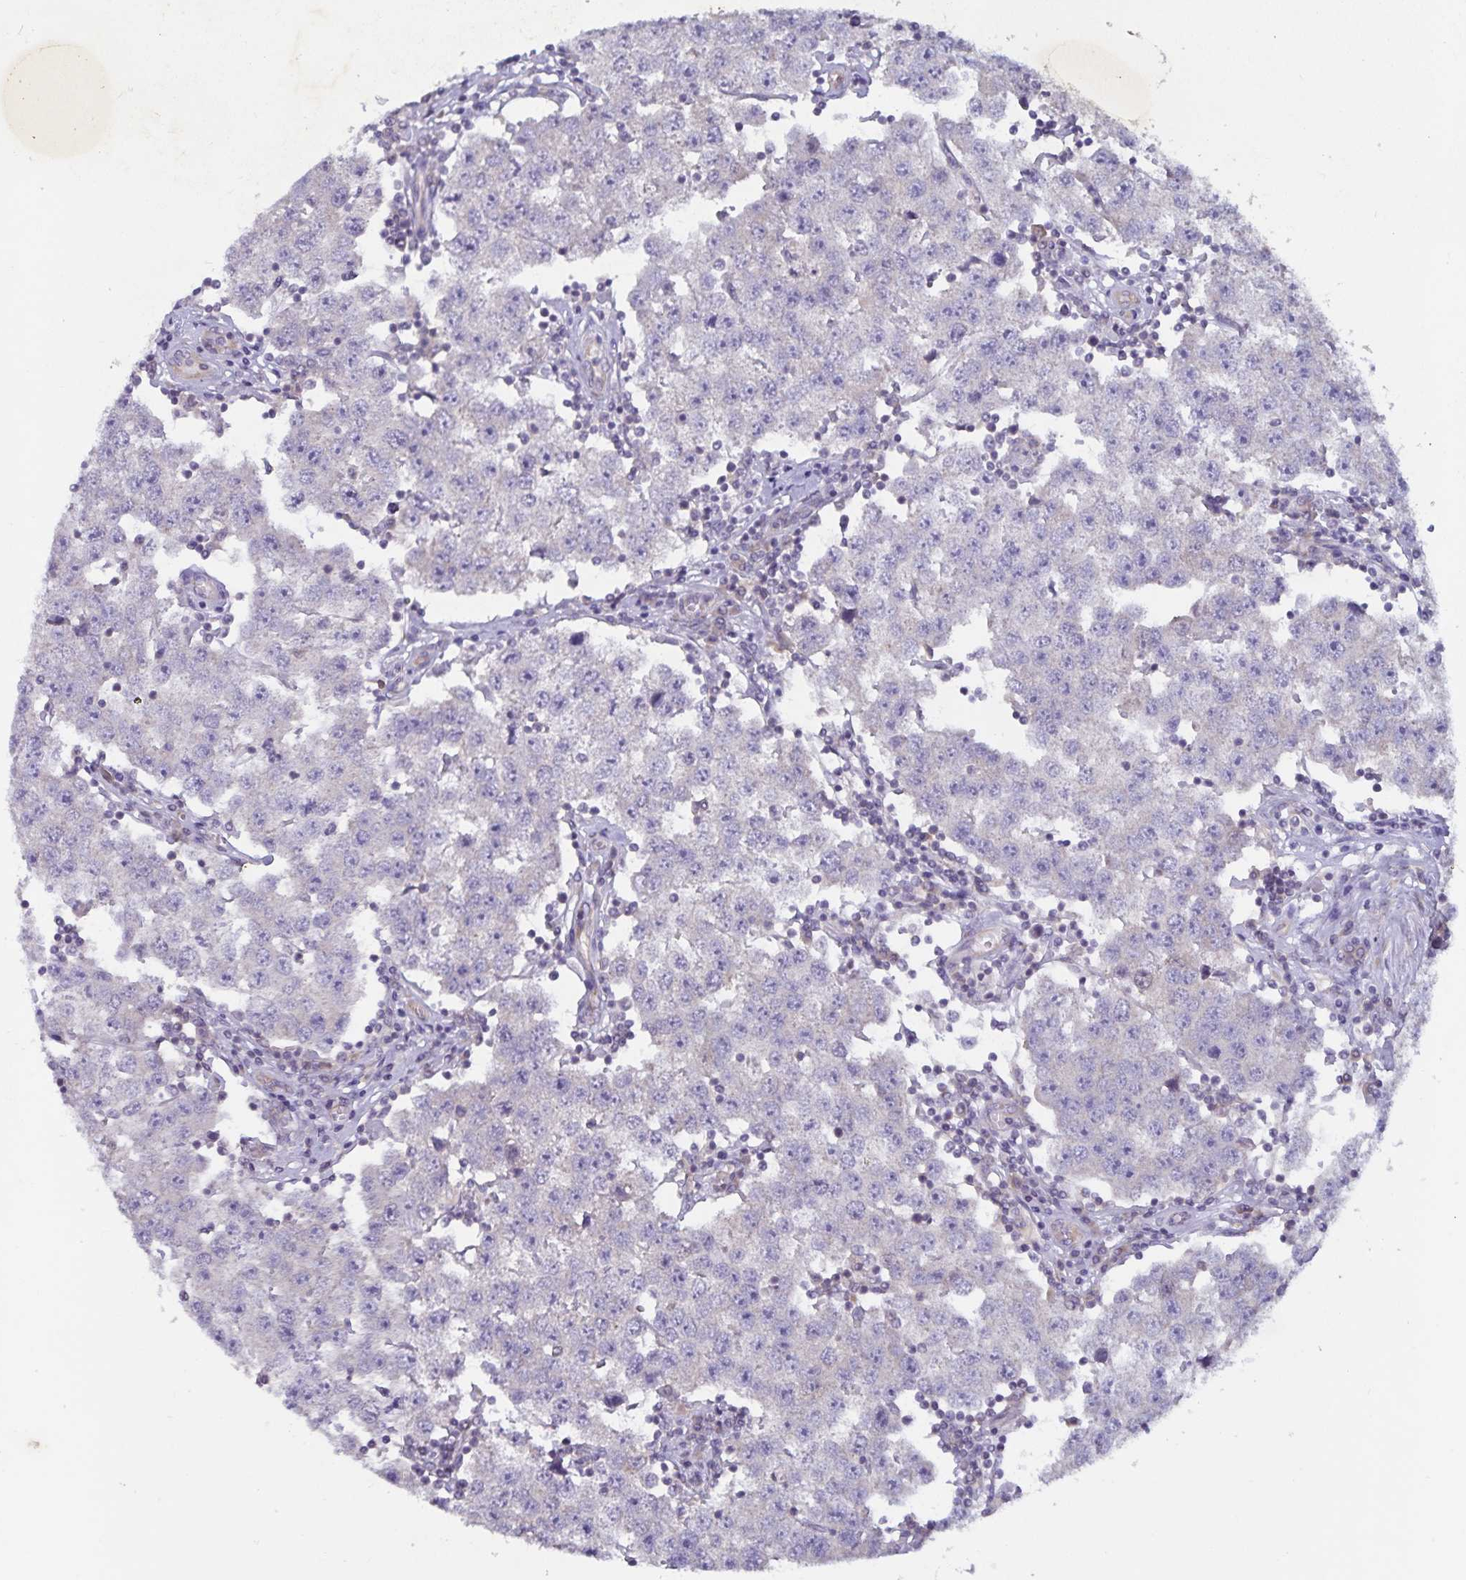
{"staining": {"intensity": "negative", "quantity": "none", "location": "none"}, "tissue": "testis cancer", "cell_type": "Tumor cells", "image_type": "cancer", "snomed": [{"axis": "morphology", "description": "Seminoma, NOS"}, {"axis": "topography", "description": "Testis"}], "caption": "Histopathology image shows no protein positivity in tumor cells of testis cancer tissue. The staining is performed using DAB brown chromogen with nuclei counter-stained in using hematoxylin.", "gene": "FAM120A", "patient": {"sex": "male", "age": 34}}